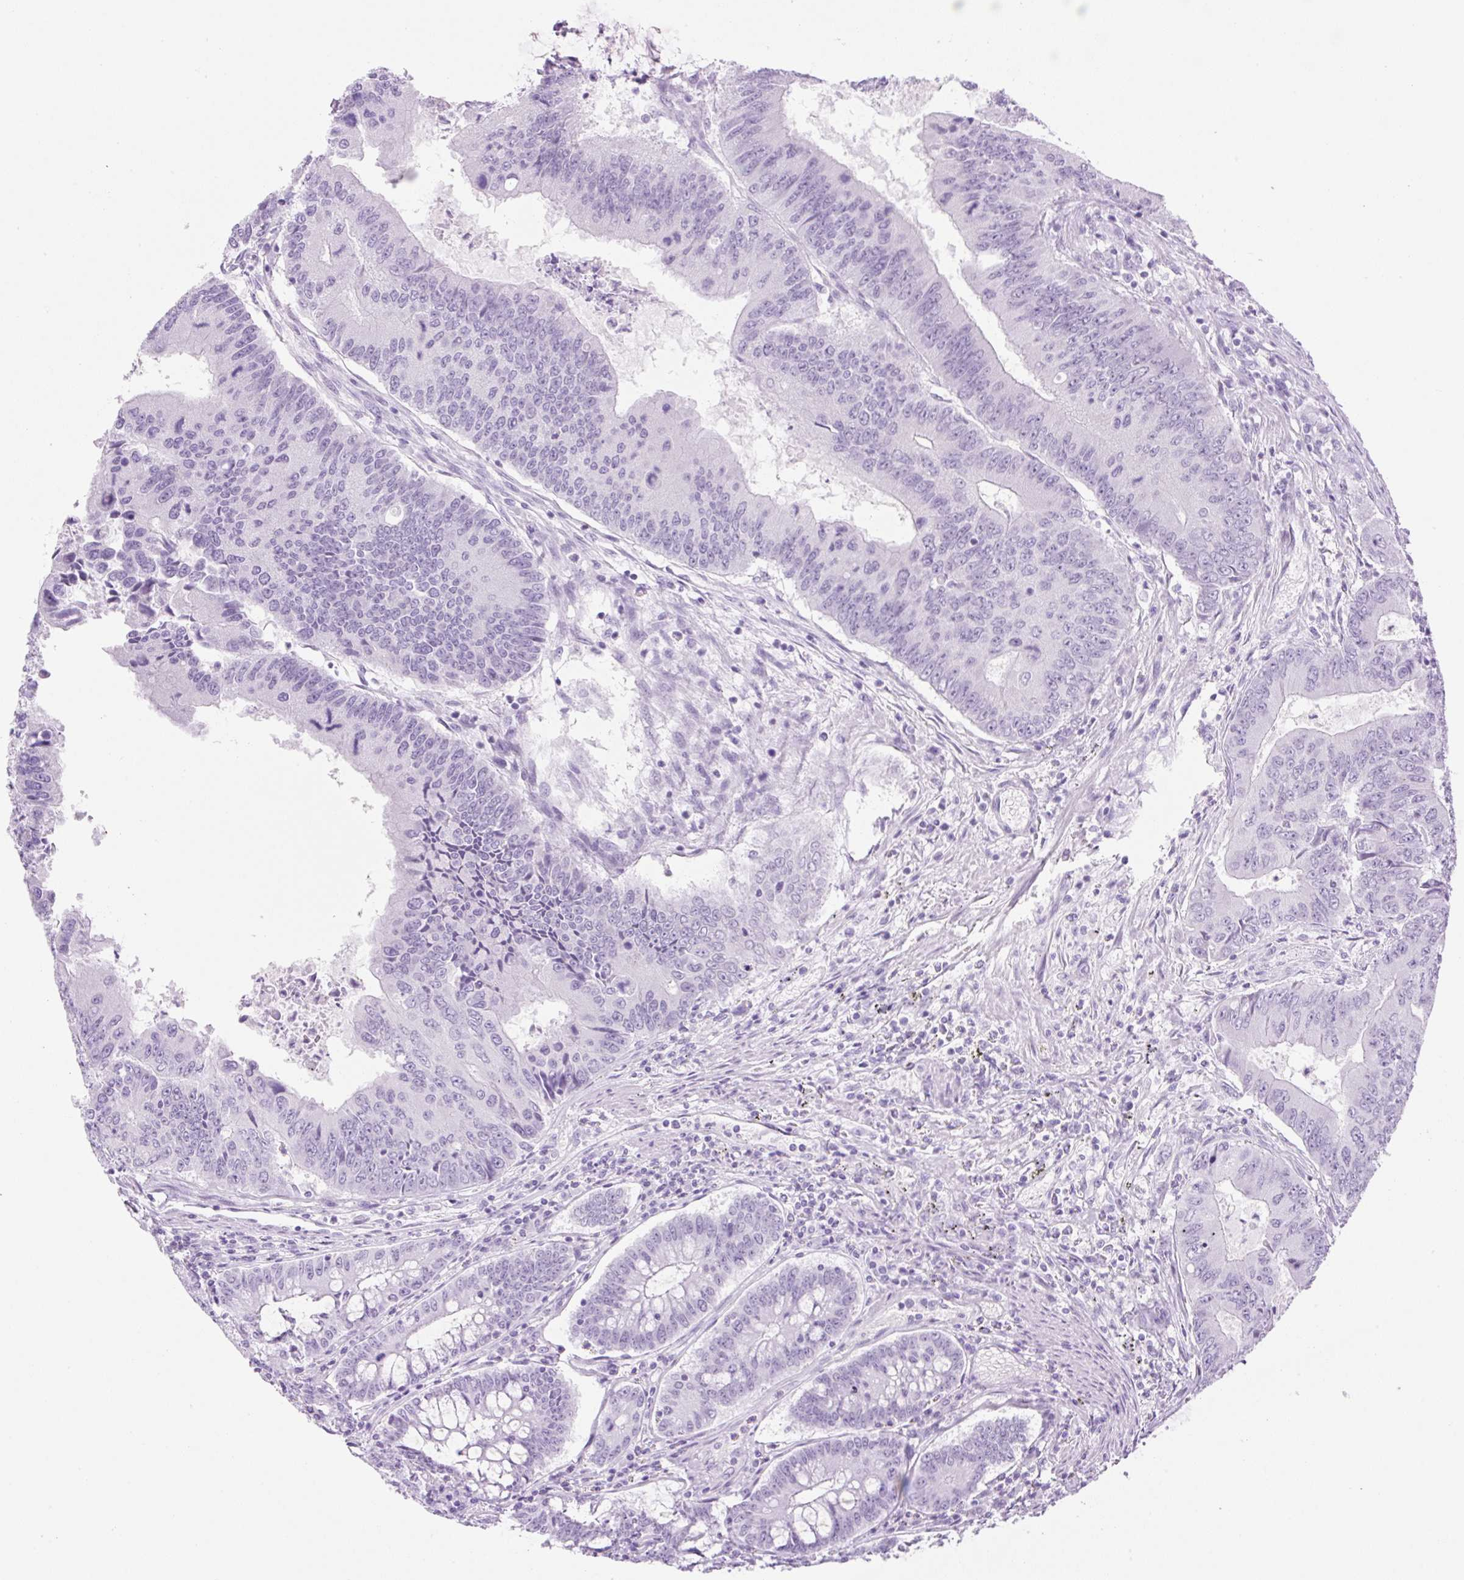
{"staining": {"intensity": "negative", "quantity": "none", "location": "none"}, "tissue": "colorectal cancer", "cell_type": "Tumor cells", "image_type": "cancer", "snomed": [{"axis": "morphology", "description": "Adenocarcinoma, NOS"}, {"axis": "topography", "description": "Colon"}], "caption": "Immunohistochemical staining of human colorectal cancer (adenocarcinoma) demonstrates no significant staining in tumor cells.", "gene": "SPRR4", "patient": {"sex": "male", "age": 53}}